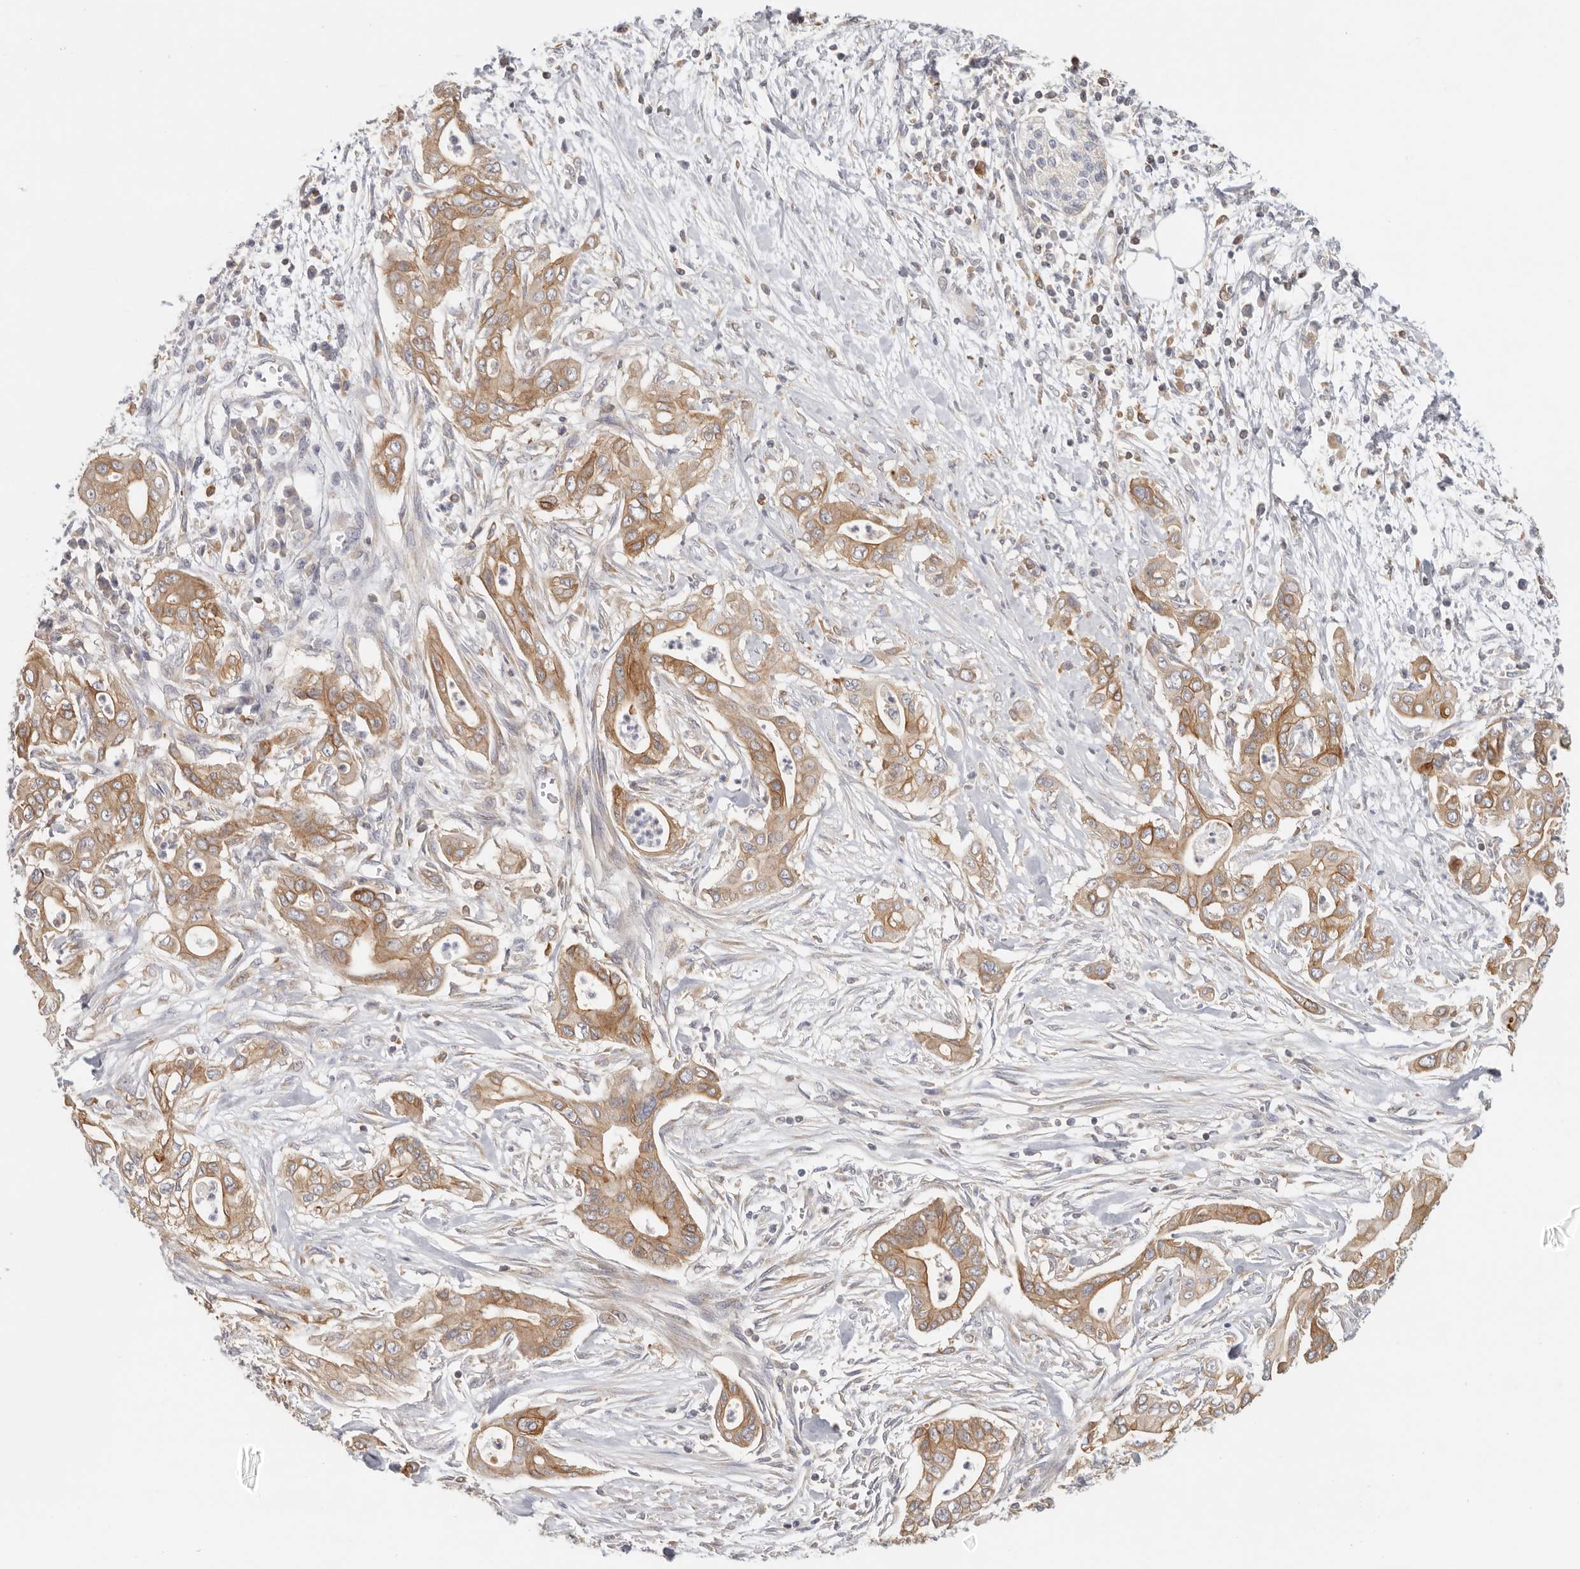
{"staining": {"intensity": "moderate", "quantity": ">75%", "location": "cytoplasmic/membranous"}, "tissue": "pancreatic cancer", "cell_type": "Tumor cells", "image_type": "cancer", "snomed": [{"axis": "morphology", "description": "Adenocarcinoma, NOS"}, {"axis": "topography", "description": "Pancreas"}], "caption": "This is an image of immunohistochemistry (IHC) staining of pancreatic adenocarcinoma, which shows moderate expression in the cytoplasmic/membranous of tumor cells.", "gene": "ANXA9", "patient": {"sex": "male", "age": 58}}